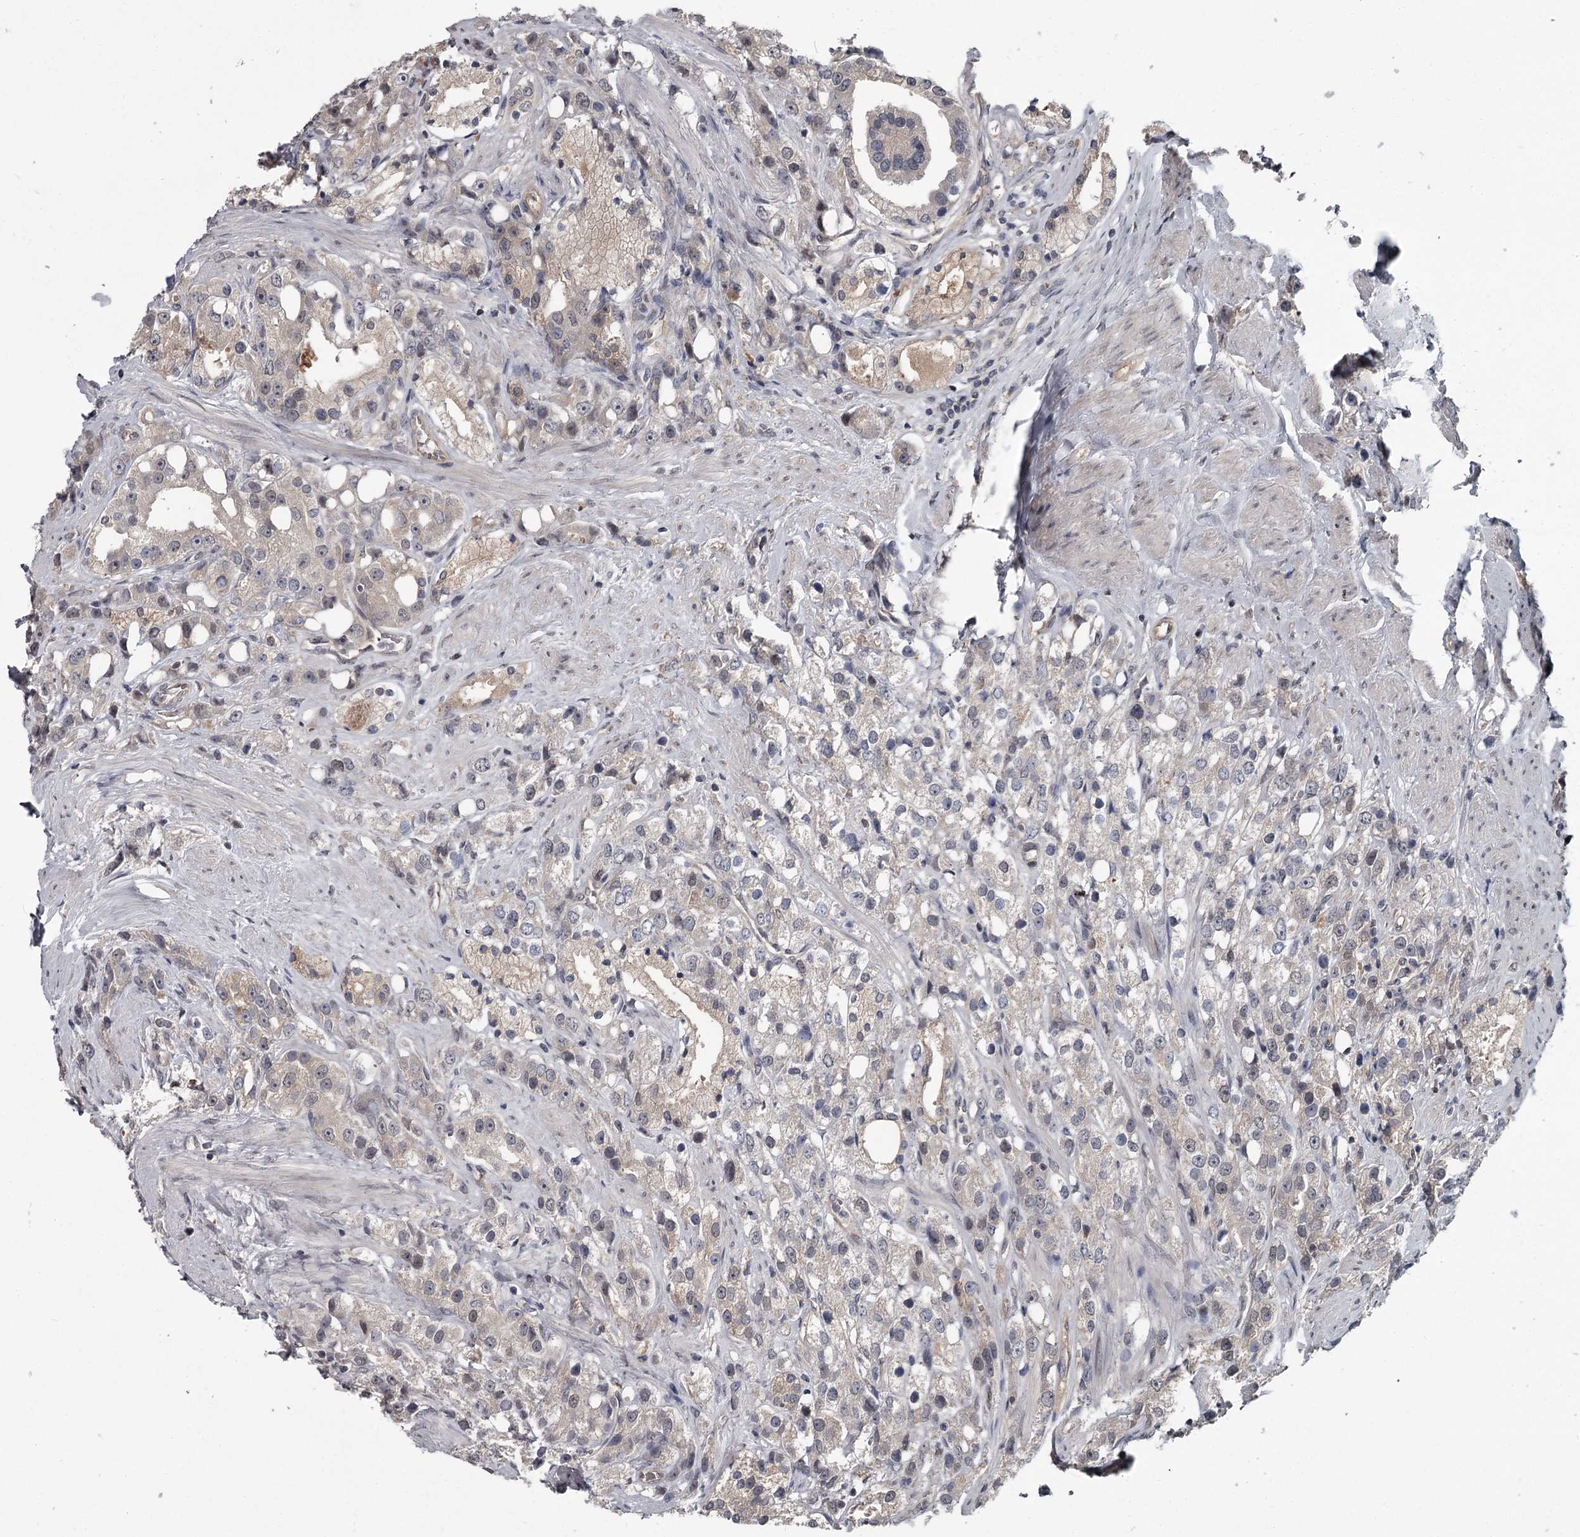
{"staining": {"intensity": "negative", "quantity": "none", "location": "none"}, "tissue": "prostate cancer", "cell_type": "Tumor cells", "image_type": "cancer", "snomed": [{"axis": "morphology", "description": "Adenocarcinoma, NOS"}, {"axis": "topography", "description": "Prostate"}], "caption": "Histopathology image shows no protein staining in tumor cells of prostate cancer (adenocarcinoma) tissue.", "gene": "DAO", "patient": {"sex": "male", "age": 79}}